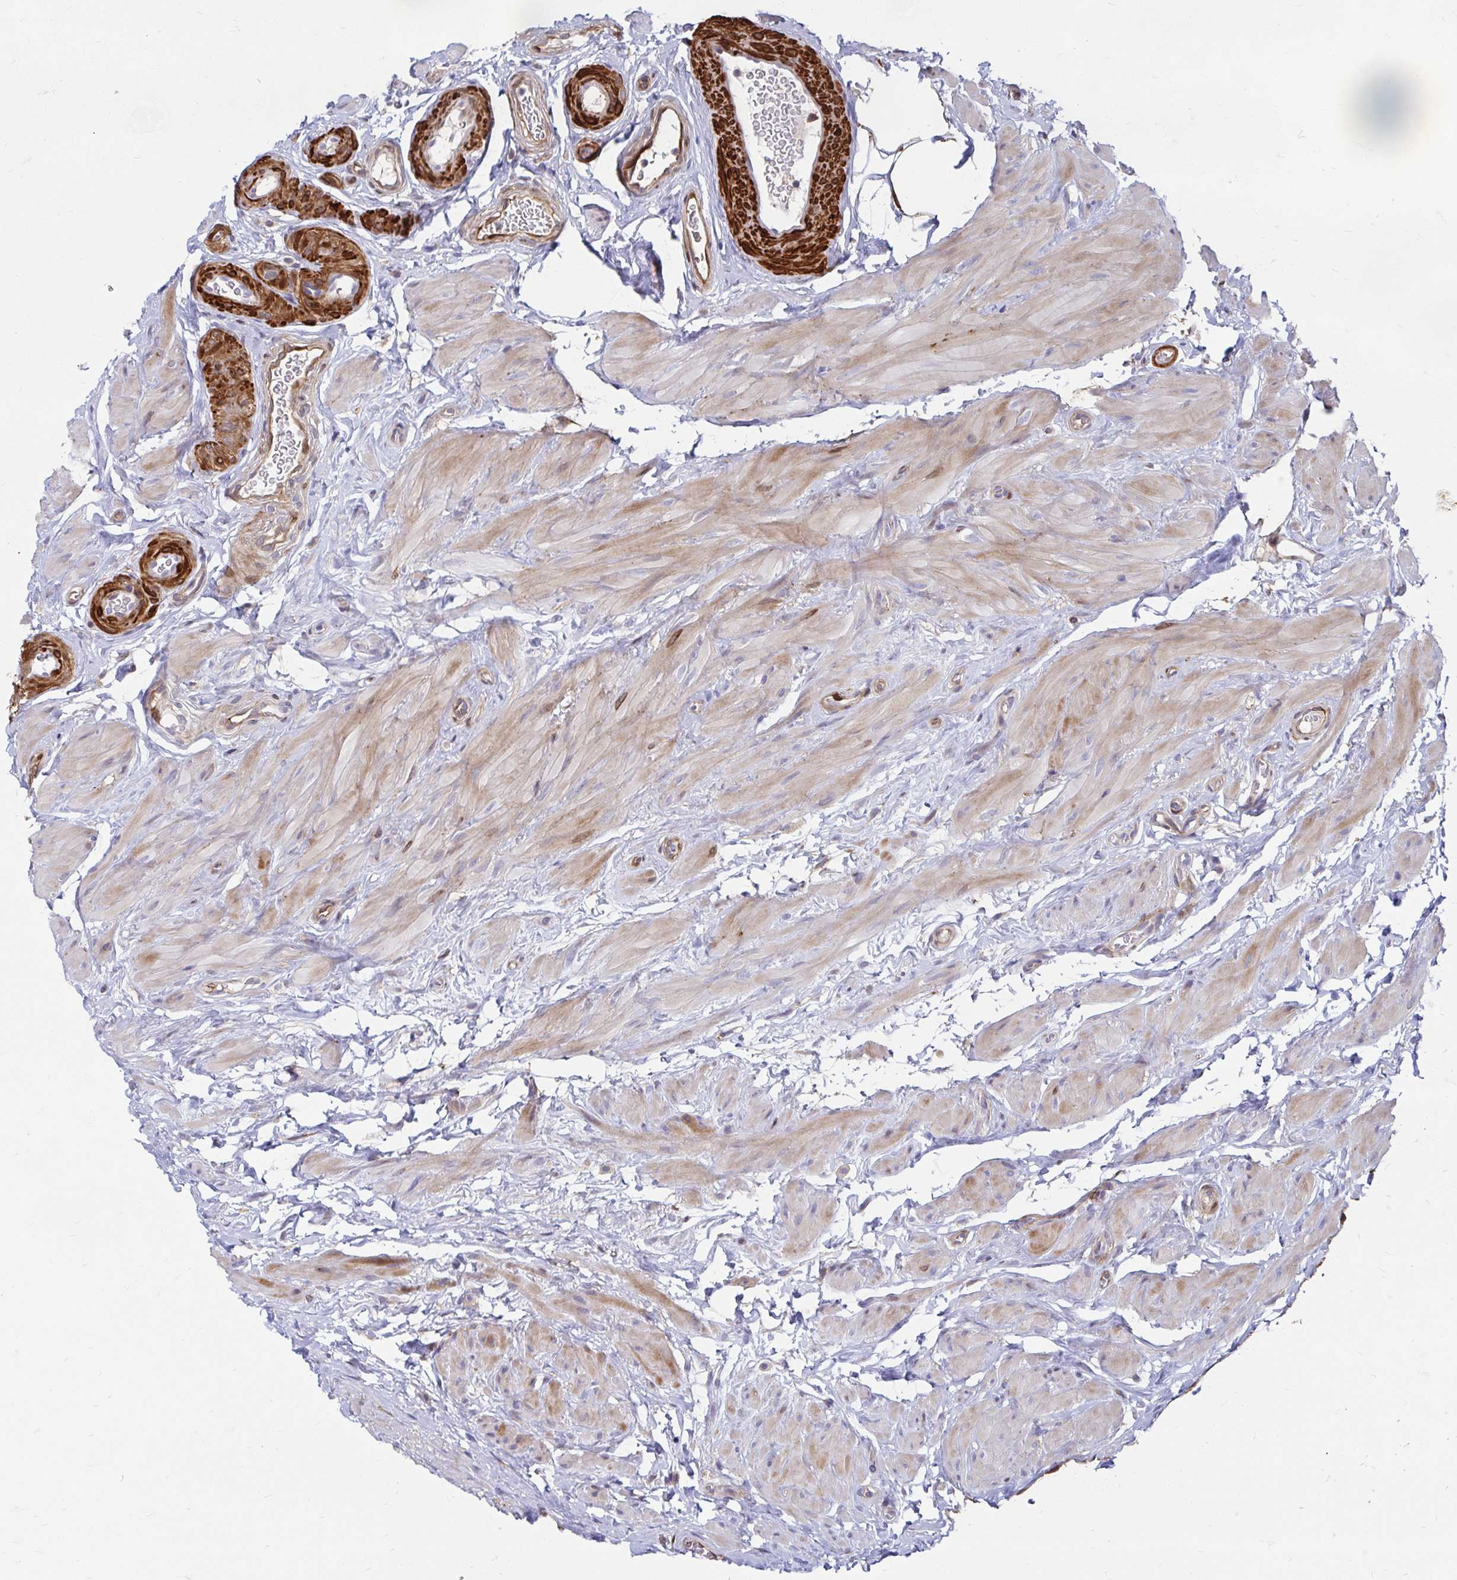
{"staining": {"intensity": "moderate", "quantity": "<25%", "location": "cytoplasmic/membranous"}, "tissue": "epididymis", "cell_type": "Glandular cells", "image_type": "normal", "snomed": [{"axis": "morphology", "description": "Normal tissue, NOS"}, {"axis": "topography", "description": "Epididymis, spermatic cord, NOS"}, {"axis": "topography", "description": "Epididymis"}, {"axis": "topography", "description": "Peripheral nerve tissue"}], "caption": "A brown stain highlights moderate cytoplasmic/membranous positivity of a protein in glandular cells of unremarkable human epididymis. Nuclei are stained in blue.", "gene": "CDKL1", "patient": {"sex": "male", "age": 29}}